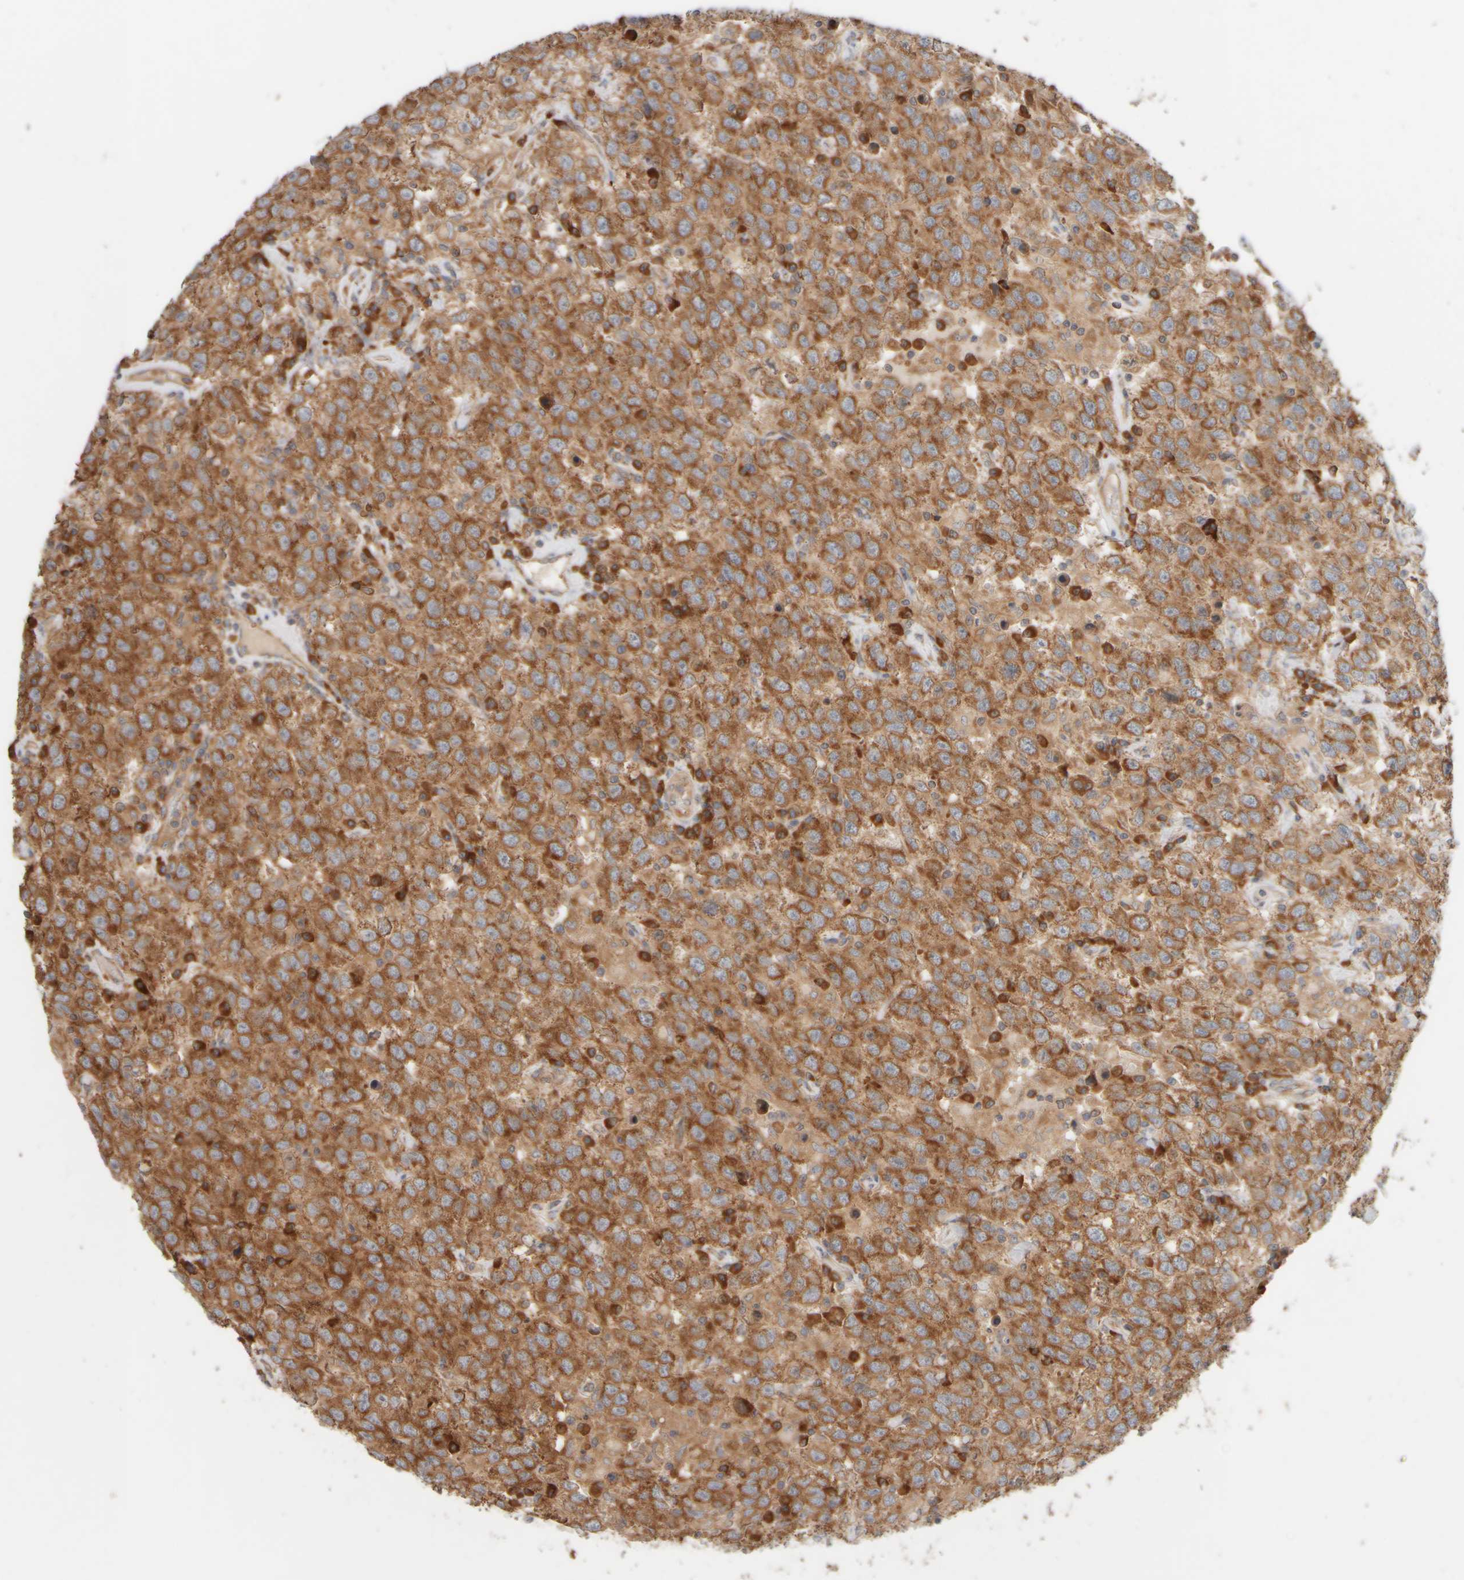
{"staining": {"intensity": "moderate", "quantity": ">75%", "location": "cytoplasmic/membranous"}, "tissue": "testis cancer", "cell_type": "Tumor cells", "image_type": "cancer", "snomed": [{"axis": "morphology", "description": "Seminoma, NOS"}, {"axis": "topography", "description": "Testis"}], "caption": "Tumor cells display medium levels of moderate cytoplasmic/membranous positivity in about >75% of cells in testis cancer. (DAB (3,3'-diaminobenzidine) IHC with brightfield microscopy, high magnification).", "gene": "EIF2B3", "patient": {"sex": "male", "age": 41}}